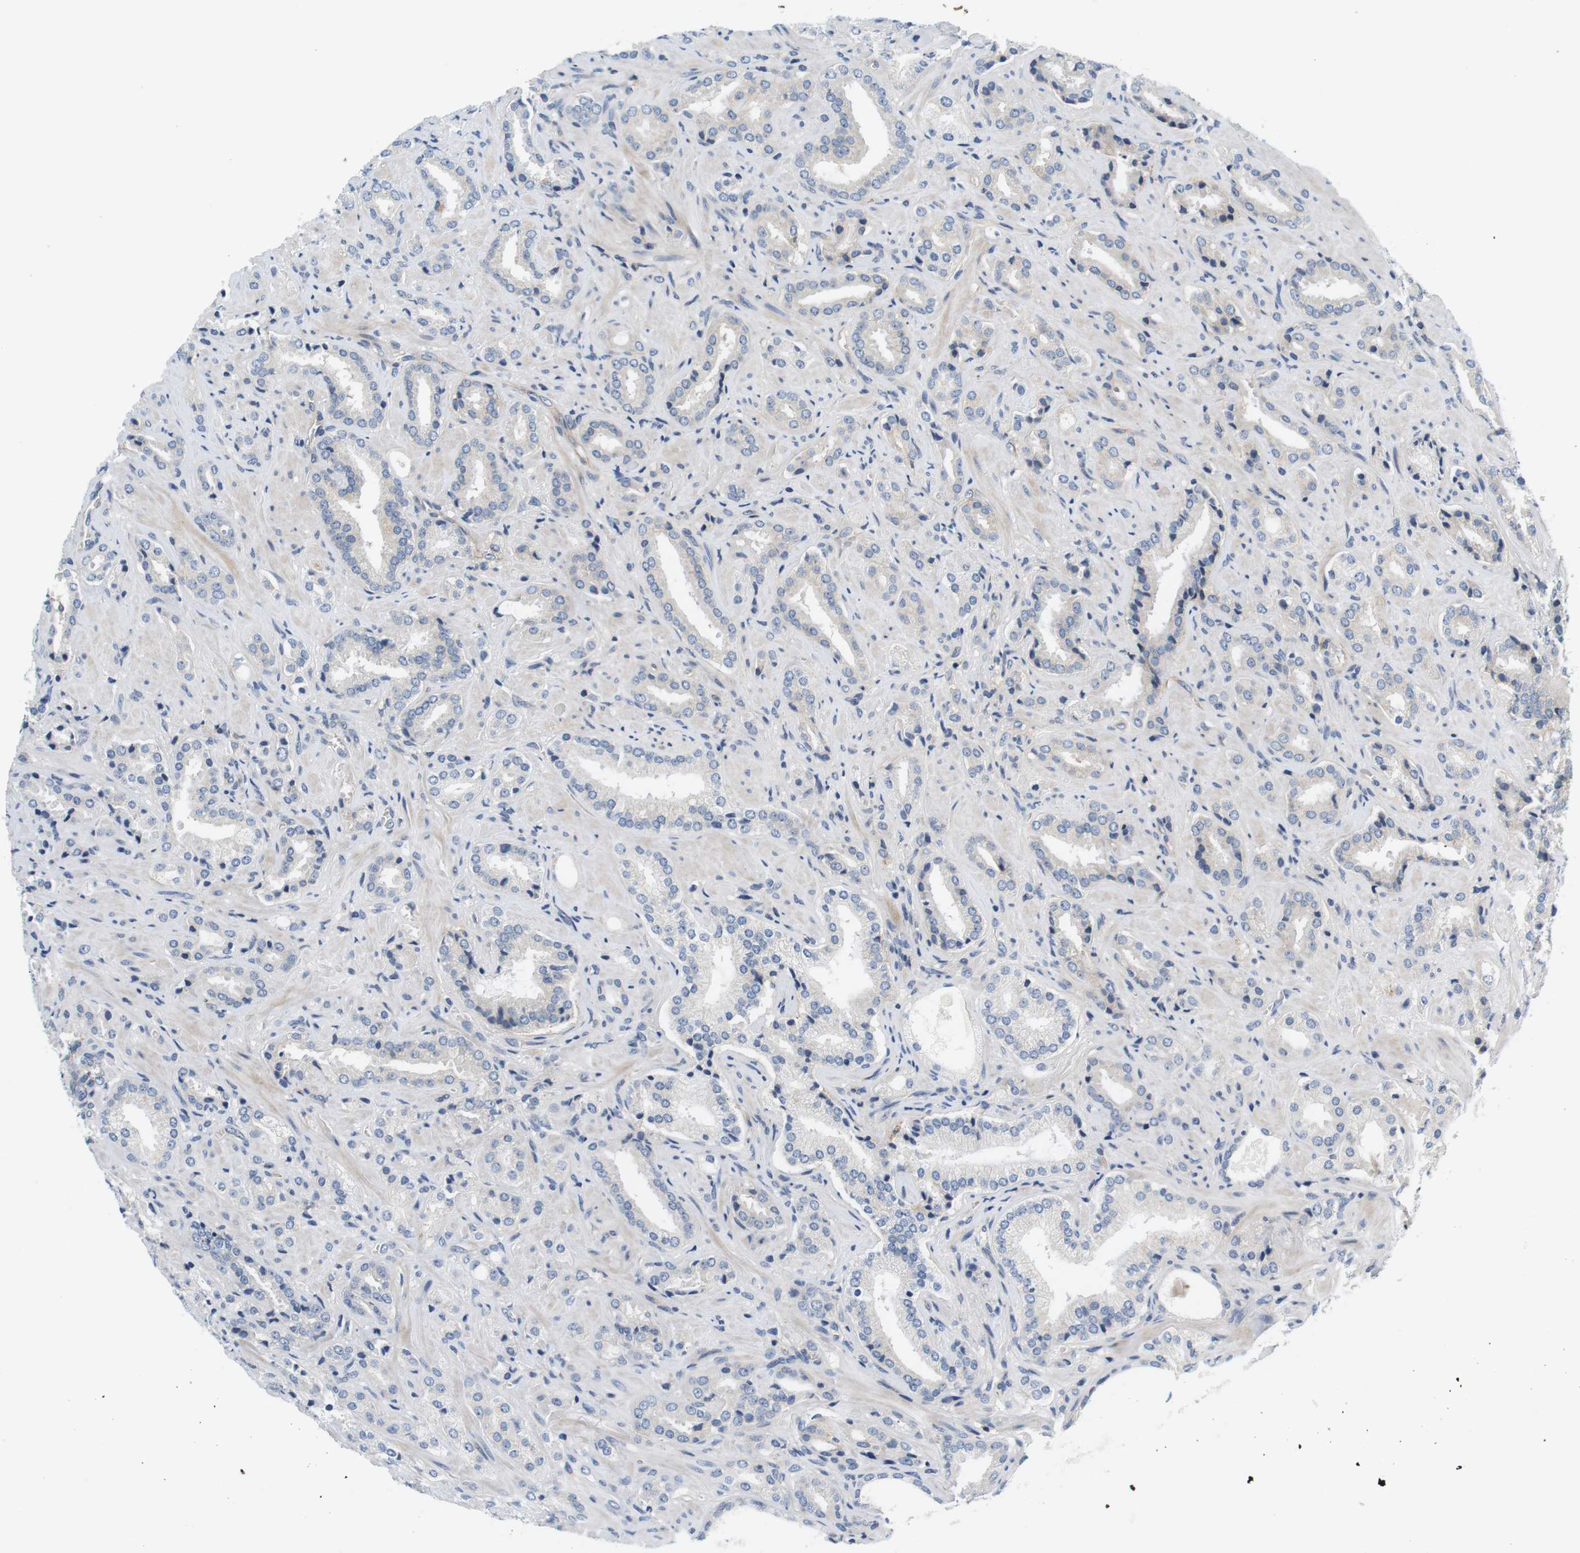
{"staining": {"intensity": "negative", "quantity": "none", "location": "none"}, "tissue": "prostate cancer", "cell_type": "Tumor cells", "image_type": "cancer", "snomed": [{"axis": "morphology", "description": "Adenocarcinoma, High grade"}, {"axis": "topography", "description": "Prostate"}], "caption": "Tumor cells are negative for brown protein staining in prostate adenocarcinoma (high-grade). The staining was performed using DAB (3,3'-diaminobenzidine) to visualize the protein expression in brown, while the nuclei were stained in blue with hematoxylin (Magnification: 20x).", "gene": "SLC30A1", "patient": {"sex": "male", "age": 64}}